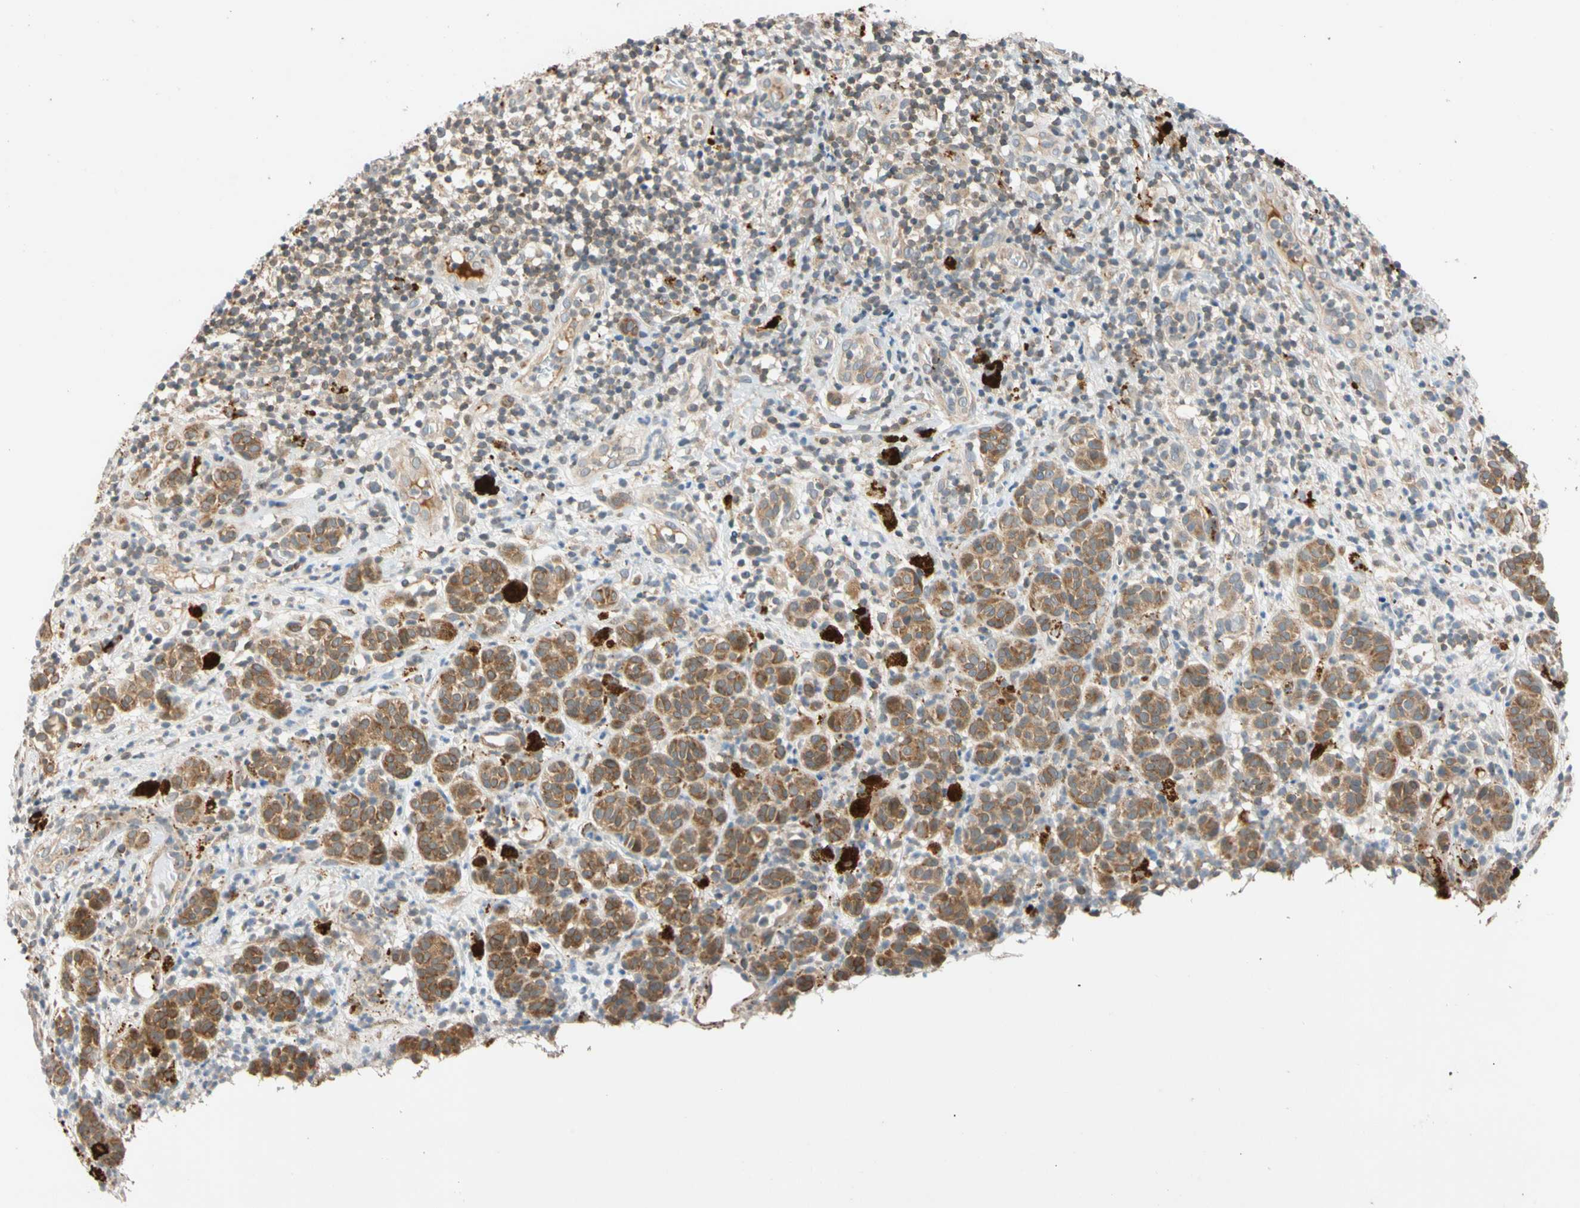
{"staining": {"intensity": "moderate", "quantity": ">75%", "location": "cytoplasmic/membranous"}, "tissue": "melanoma", "cell_type": "Tumor cells", "image_type": "cancer", "snomed": [{"axis": "morphology", "description": "Malignant melanoma, NOS"}, {"axis": "topography", "description": "Skin"}], "caption": "Protein expression analysis of melanoma displays moderate cytoplasmic/membranous expression in approximately >75% of tumor cells.", "gene": "CNST", "patient": {"sex": "male", "age": 64}}